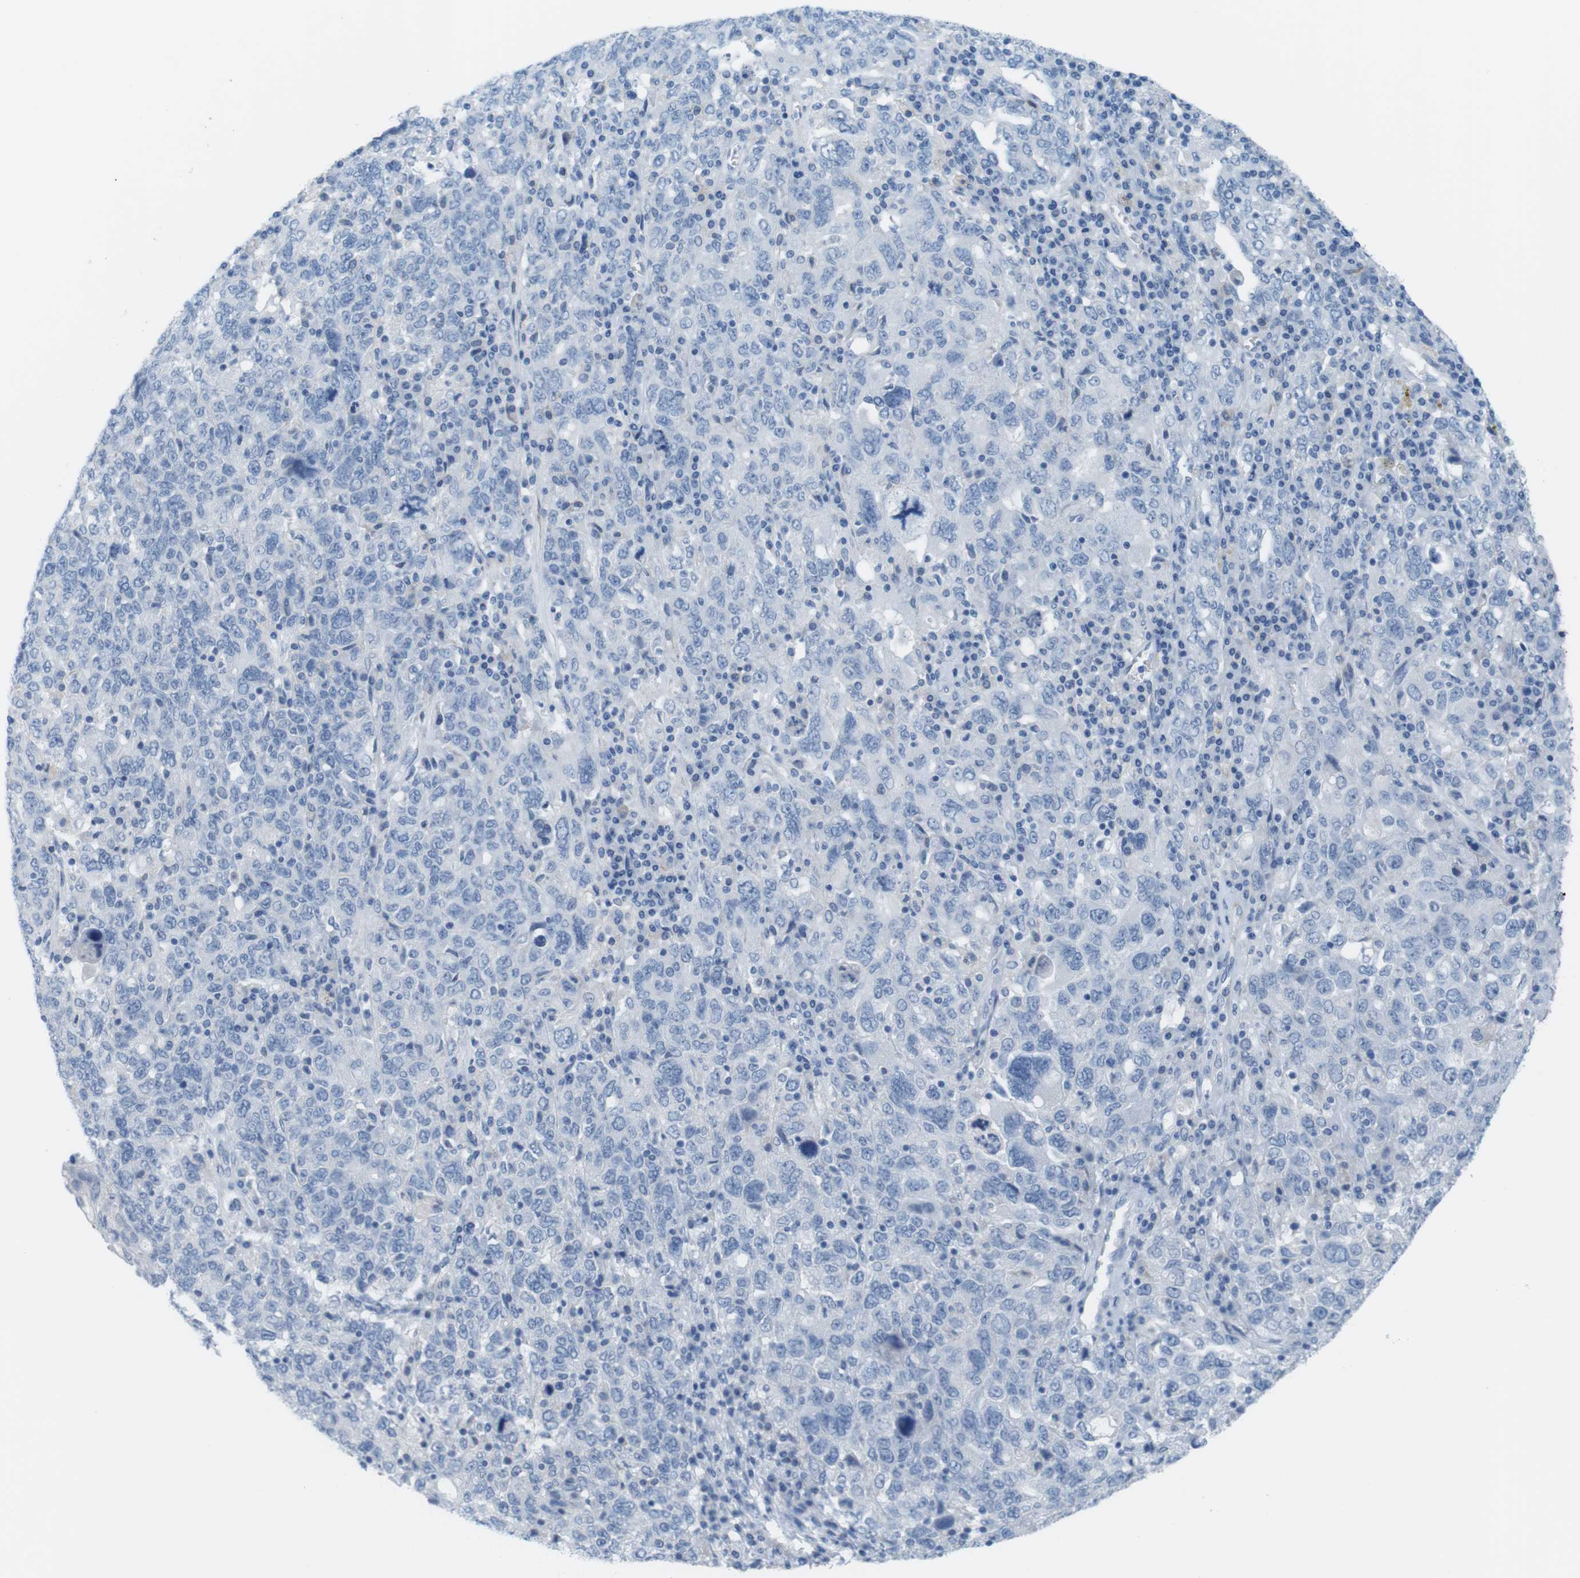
{"staining": {"intensity": "negative", "quantity": "none", "location": "none"}, "tissue": "ovarian cancer", "cell_type": "Tumor cells", "image_type": "cancer", "snomed": [{"axis": "morphology", "description": "Carcinoma, endometroid"}, {"axis": "topography", "description": "Ovary"}], "caption": "Immunohistochemistry (IHC) of human ovarian cancer shows no positivity in tumor cells.", "gene": "MYH9", "patient": {"sex": "female", "age": 62}}